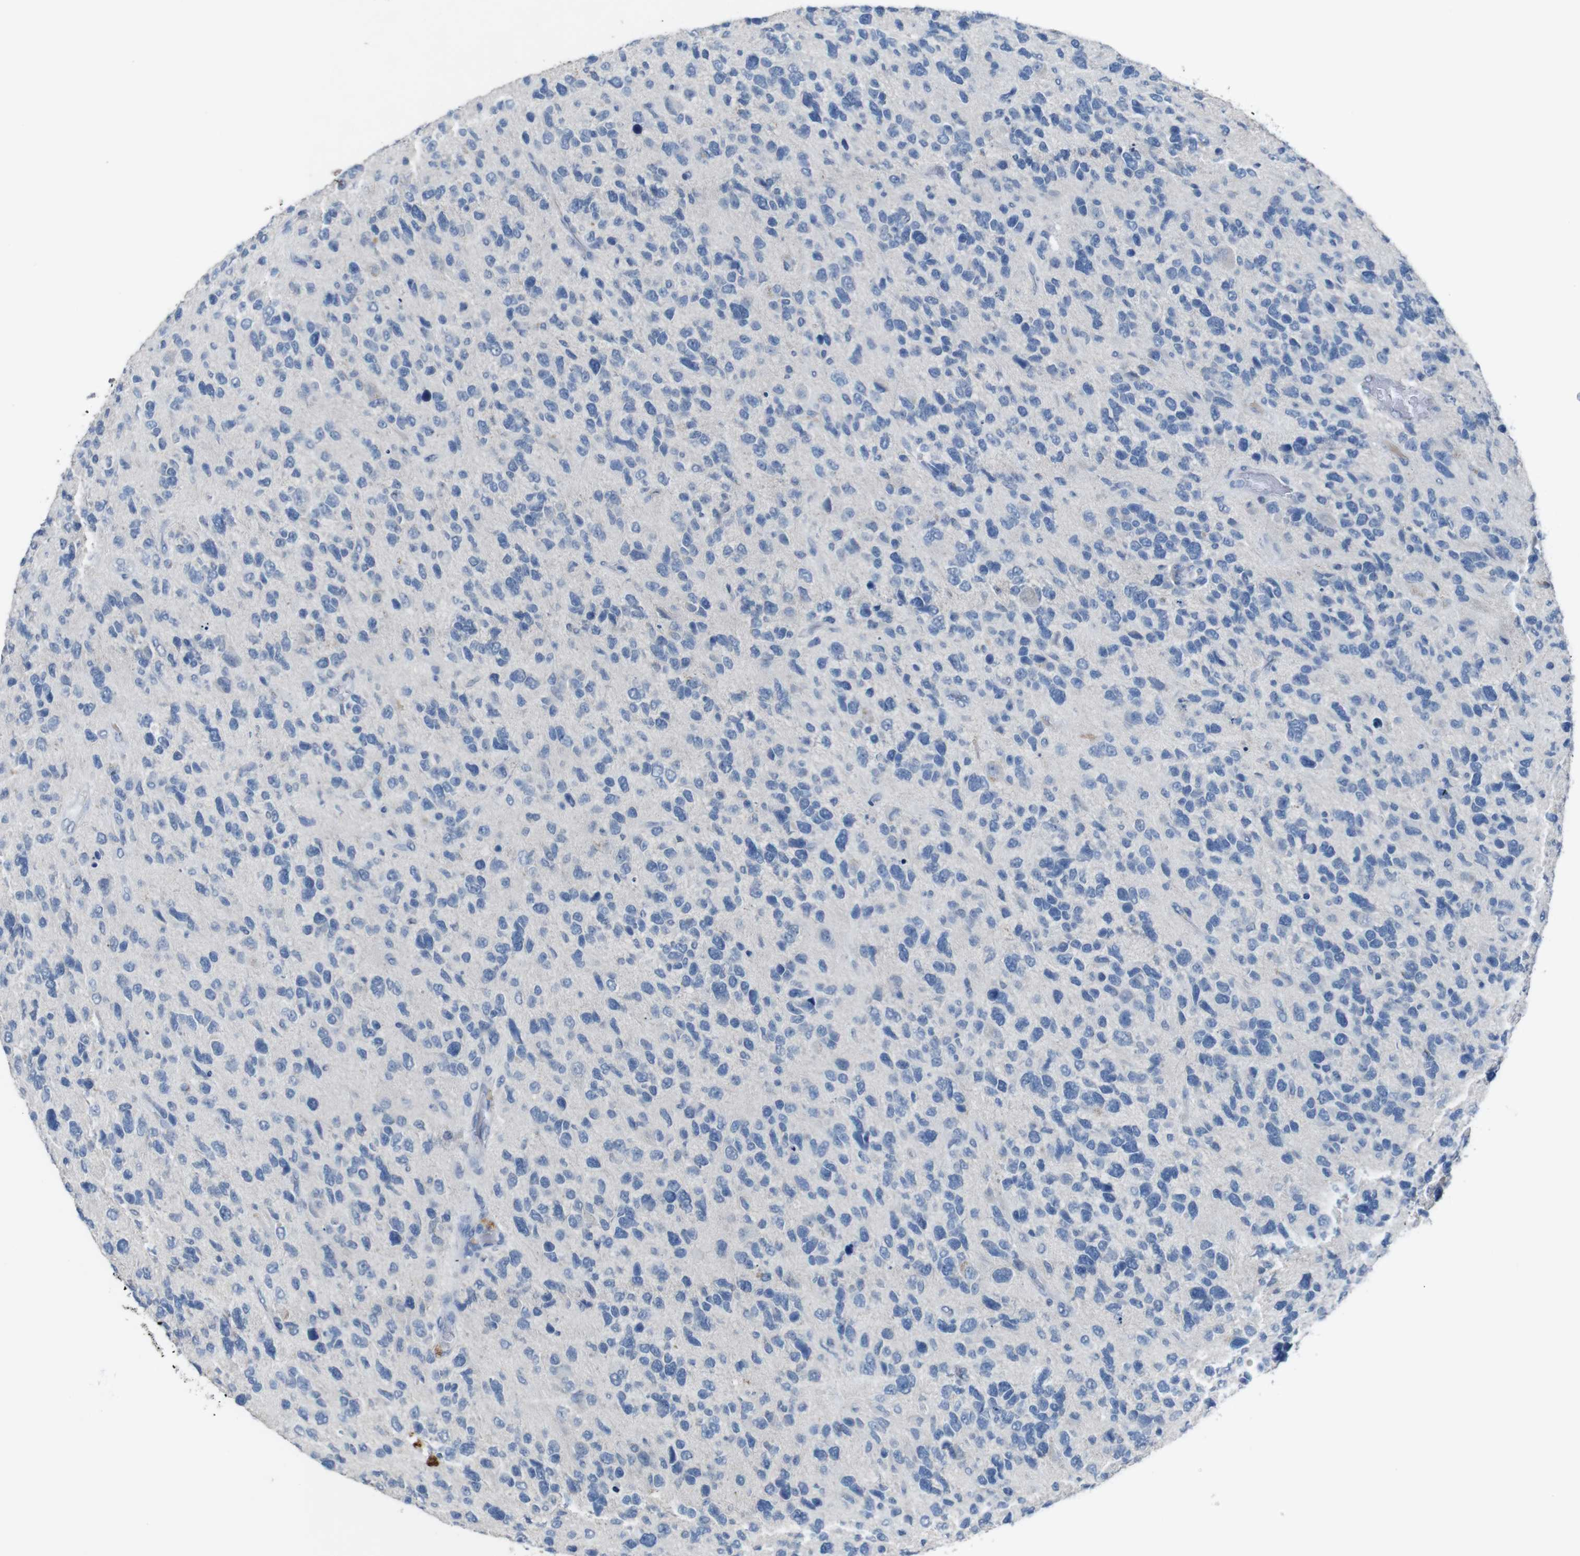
{"staining": {"intensity": "negative", "quantity": "none", "location": "none"}, "tissue": "glioma", "cell_type": "Tumor cells", "image_type": "cancer", "snomed": [{"axis": "morphology", "description": "Glioma, malignant, High grade"}, {"axis": "topography", "description": "Brain"}], "caption": "Tumor cells show no significant protein expression in glioma.", "gene": "SLC2A8", "patient": {"sex": "female", "age": 58}}